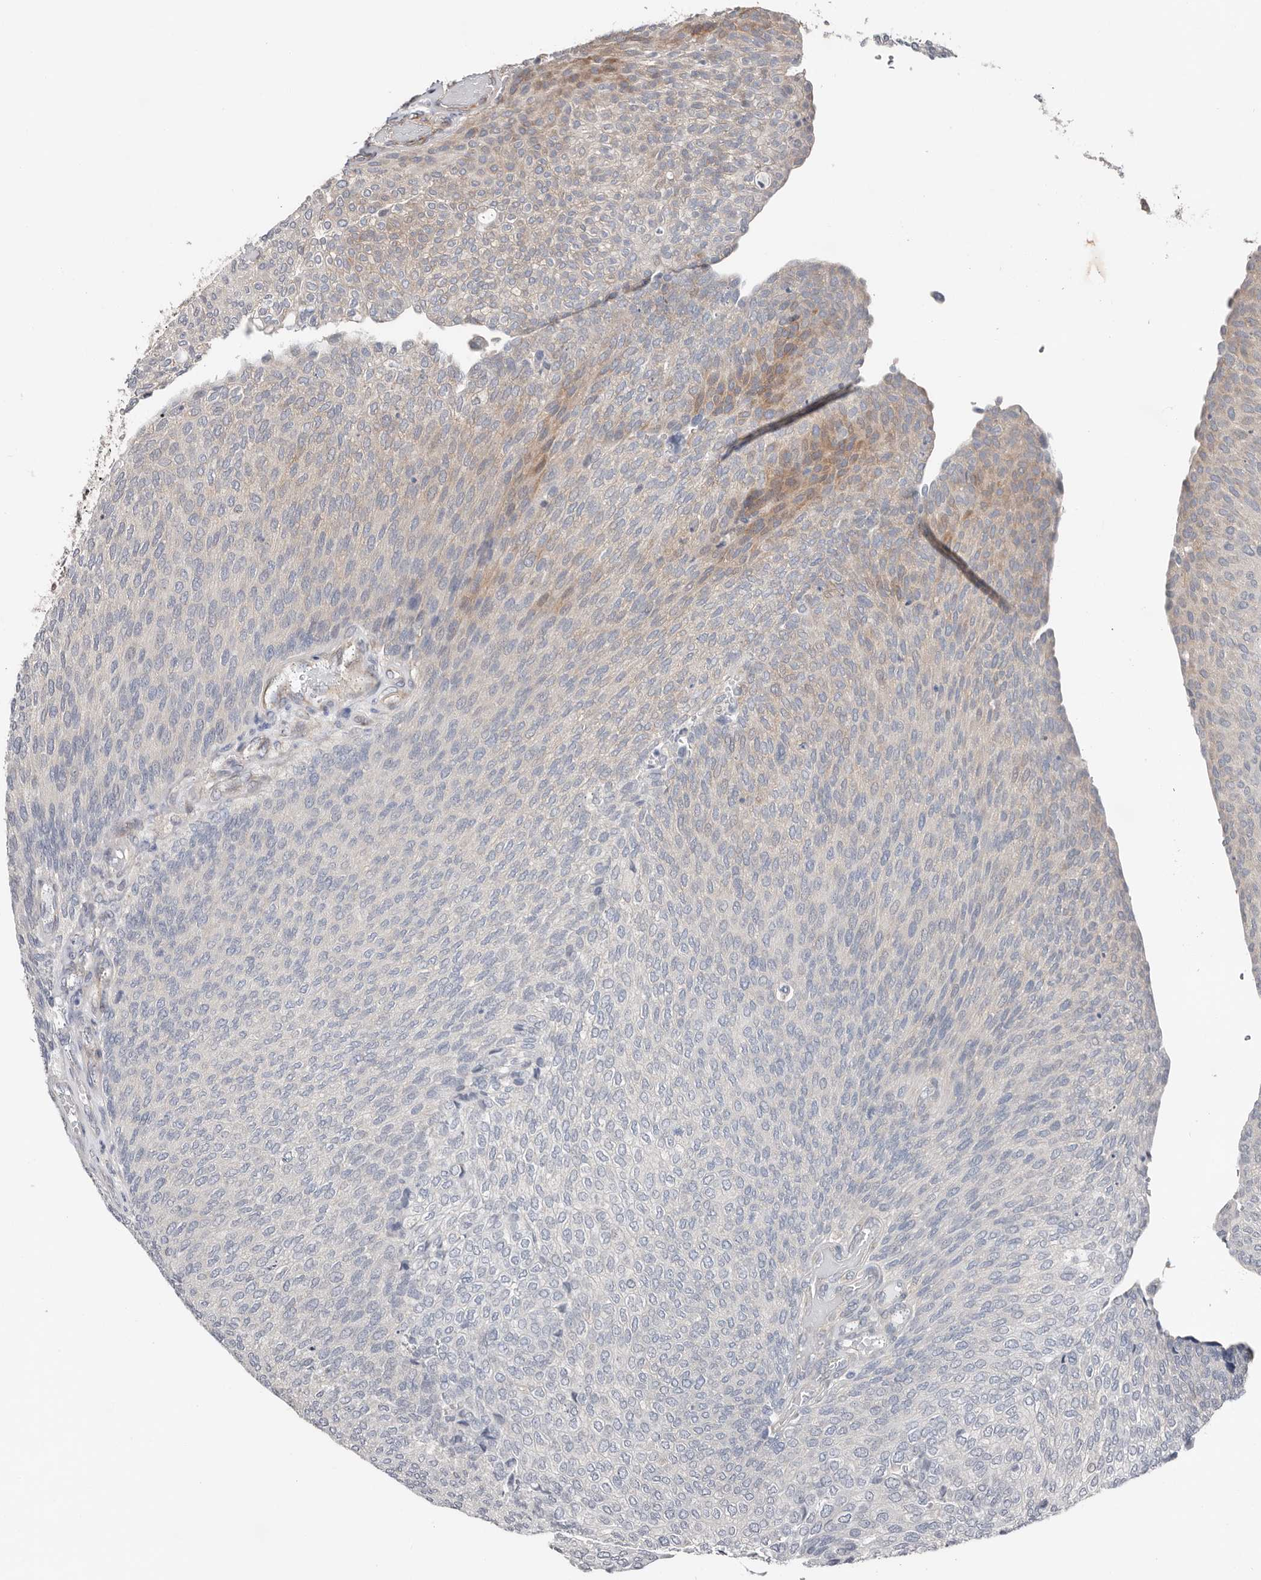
{"staining": {"intensity": "moderate", "quantity": "<25%", "location": "cytoplasmic/membranous"}, "tissue": "urothelial cancer", "cell_type": "Tumor cells", "image_type": "cancer", "snomed": [{"axis": "morphology", "description": "Urothelial carcinoma, Low grade"}, {"axis": "topography", "description": "Urinary bladder"}], "caption": "Urothelial cancer stained with immunohistochemistry shows moderate cytoplasmic/membranous positivity in approximately <25% of tumor cells.", "gene": "ASRGL1", "patient": {"sex": "female", "age": 79}}